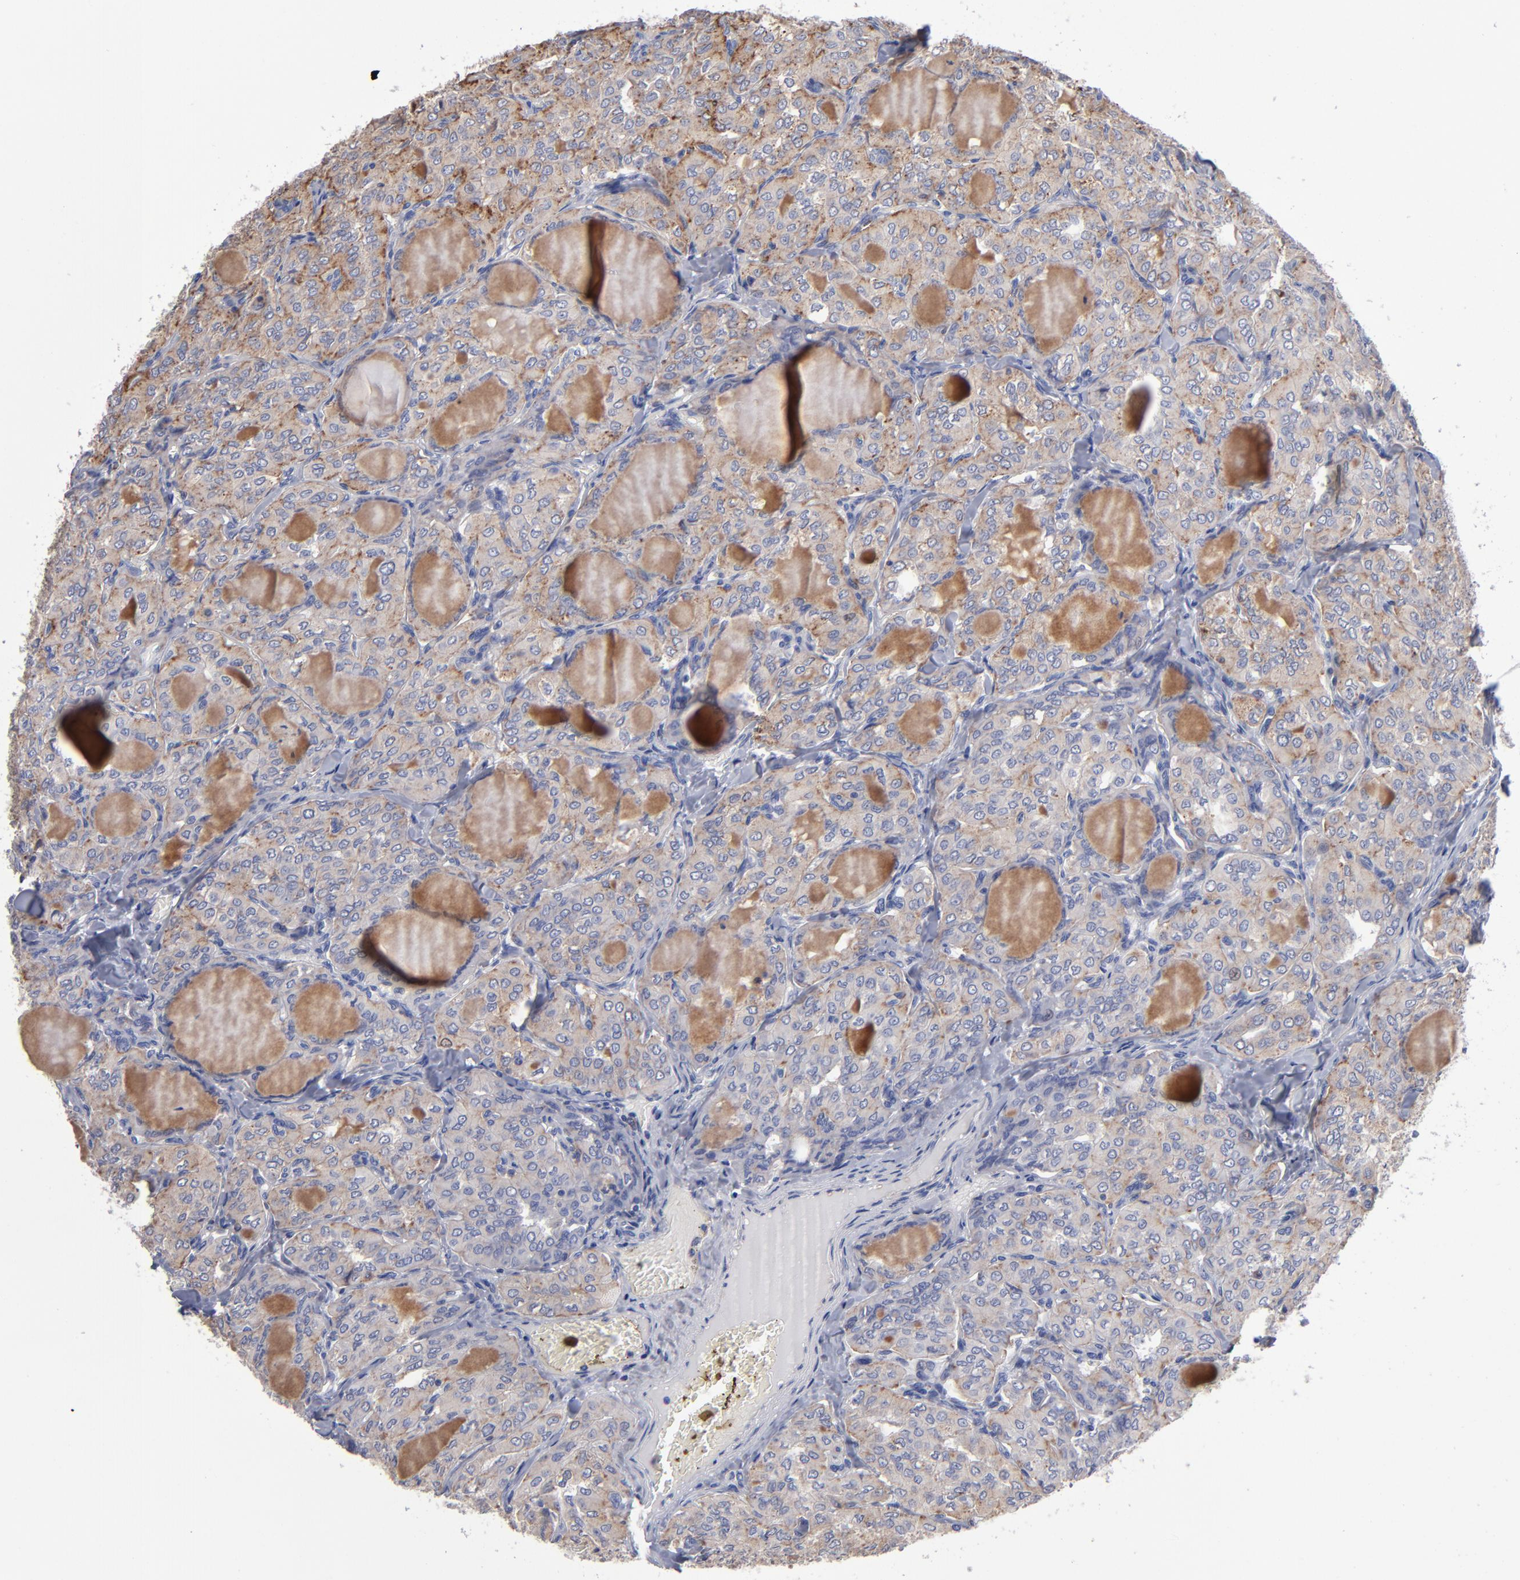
{"staining": {"intensity": "weak", "quantity": ">75%", "location": "cytoplasmic/membranous"}, "tissue": "thyroid cancer", "cell_type": "Tumor cells", "image_type": "cancer", "snomed": [{"axis": "morphology", "description": "Papillary adenocarcinoma, NOS"}, {"axis": "topography", "description": "Thyroid gland"}], "caption": "Thyroid cancer (papillary adenocarcinoma) tissue exhibits weak cytoplasmic/membranous expression in approximately >75% of tumor cells", "gene": "RRAGB", "patient": {"sex": "male", "age": 20}}